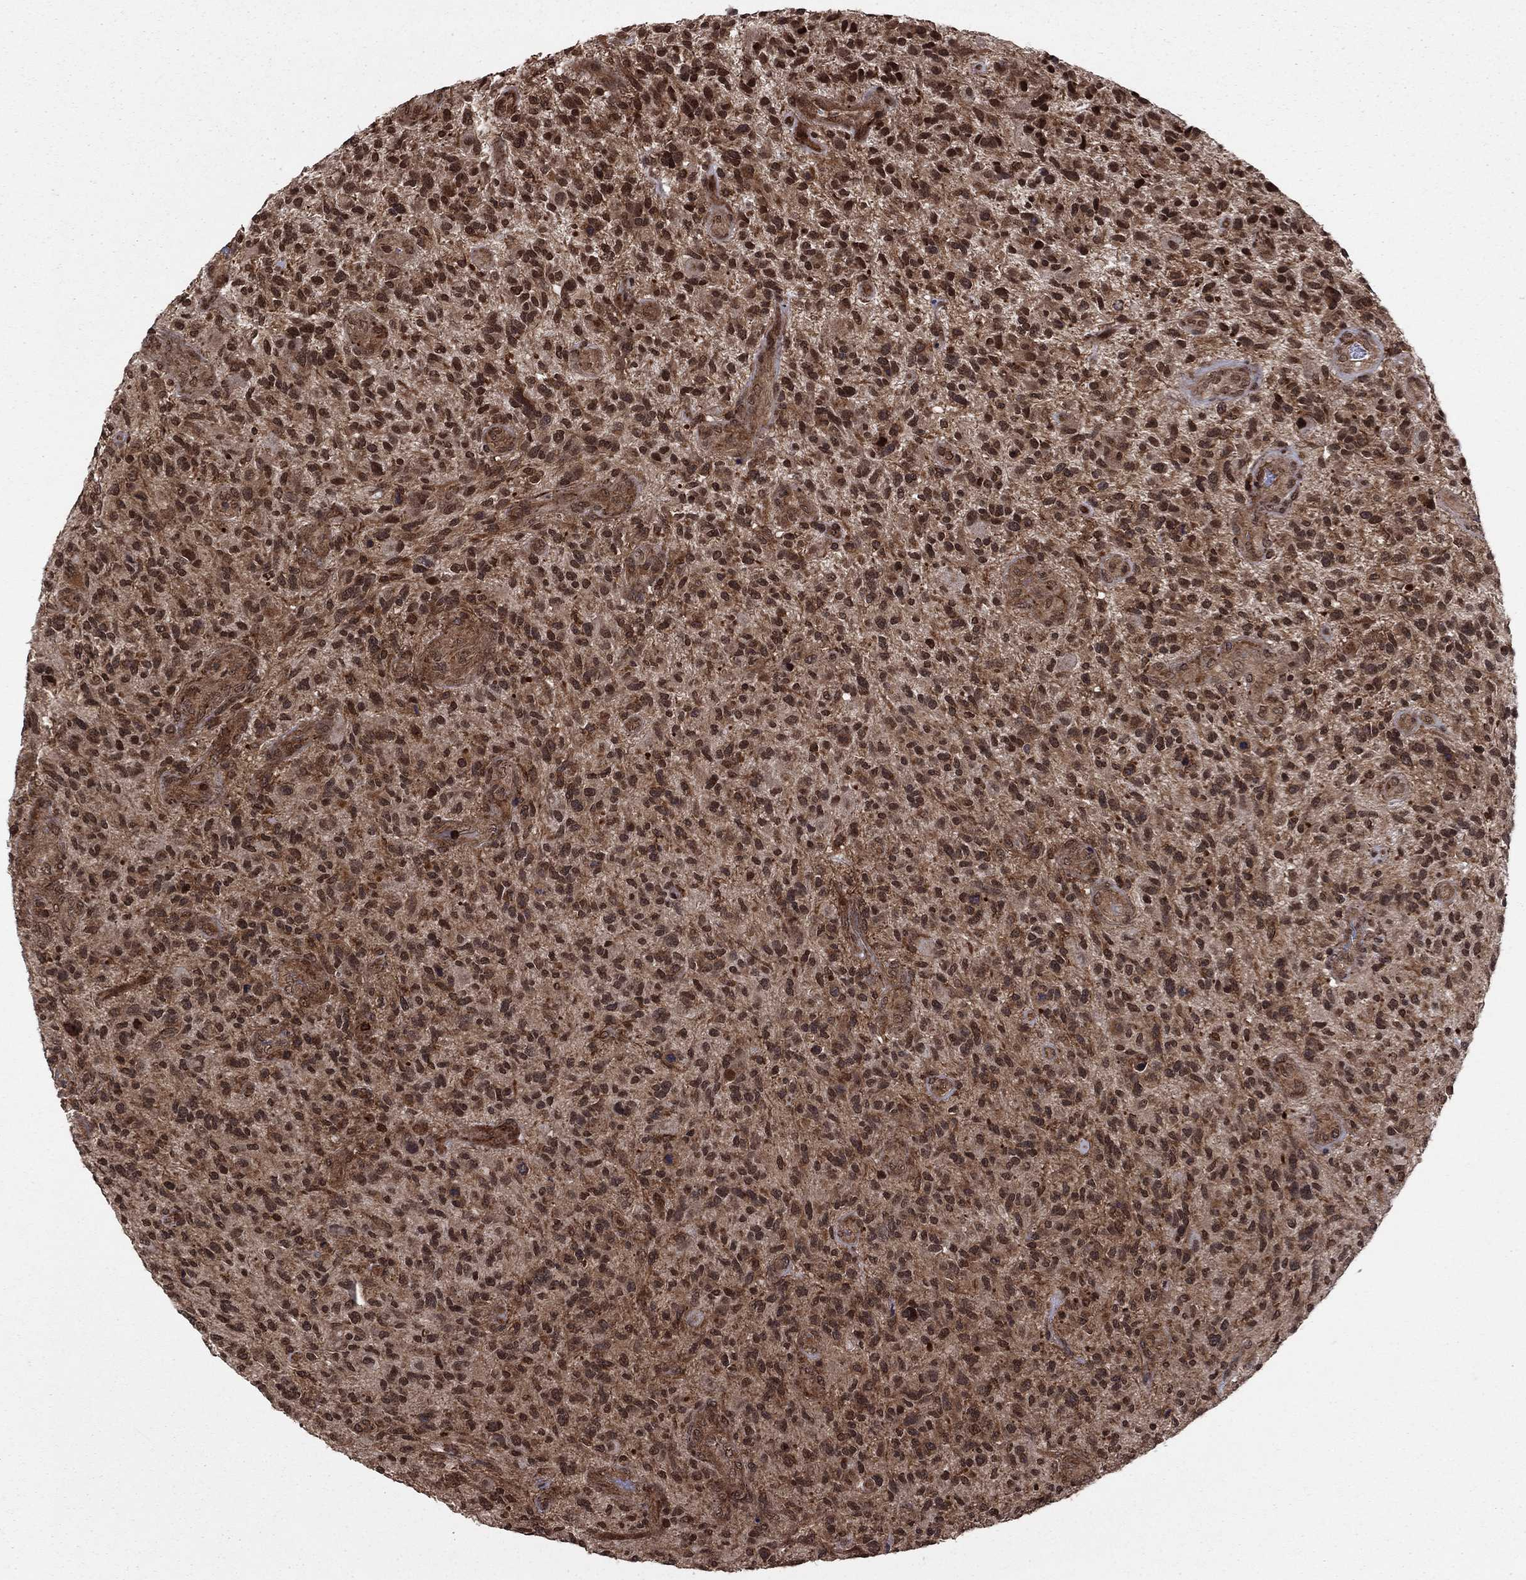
{"staining": {"intensity": "strong", "quantity": ">75%", "location": "nuclear"}, "tissue": "glioma", "cell_type": "Tumor cells", "image_type": "cancer", "snomed": [{"axis": "morphology", "description": "Glioma, malignant, High grade"}, {"axis": "topography", "description": "Brain"}], "caption": "Immunohistochemistry photomicrograph of neoplastic tissue: malignant high-grade glioma stained using immunohistochemistry (IHC) exhibits high levels of strong protein expression localized specifically in the nuclear of tumor cells, appearing as a nuclear brown color.", "gene": "SSX2IP", "patient": {"sex": "male", "age": 47}}